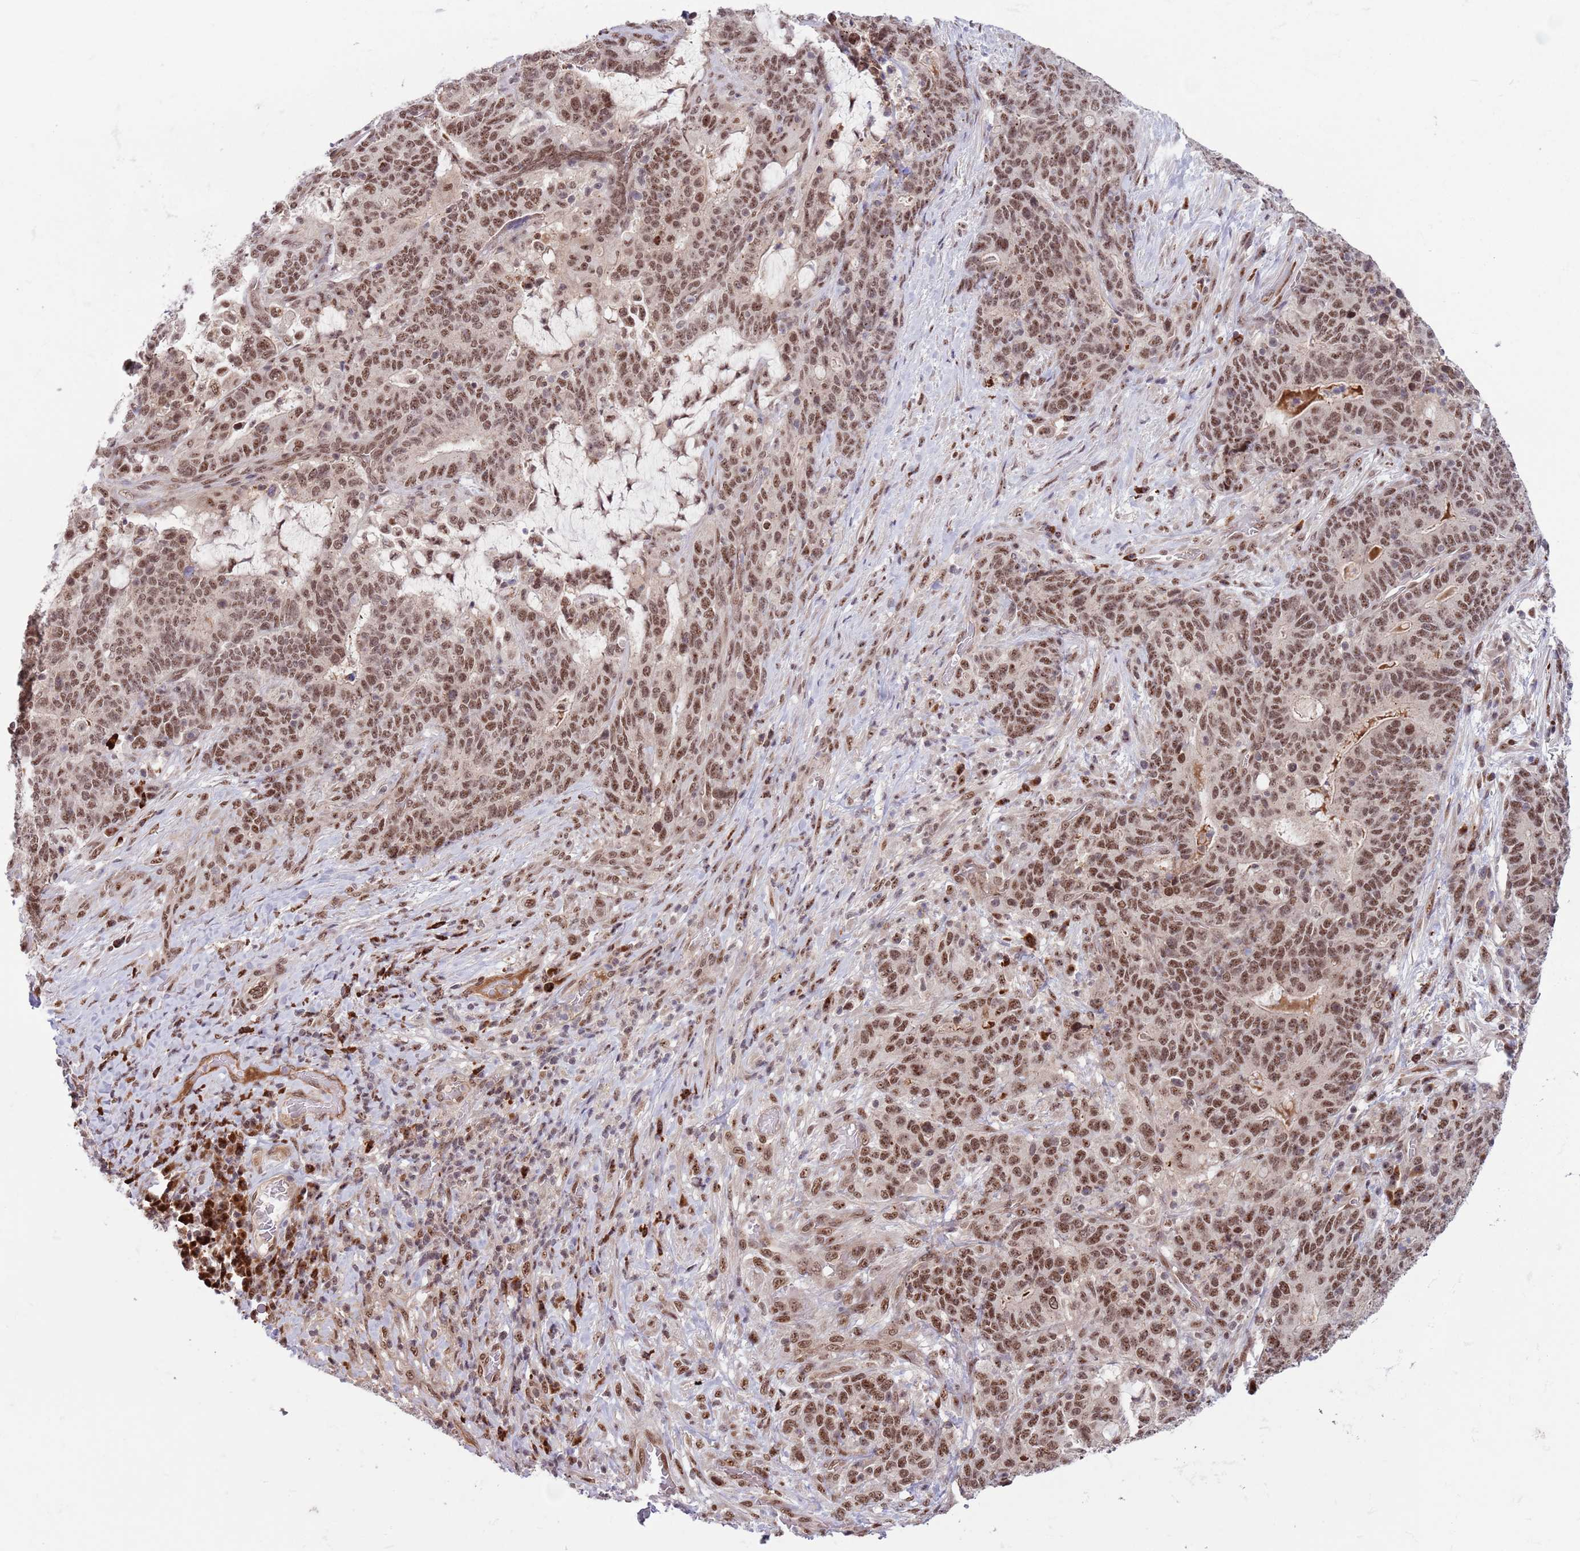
{"staining": {"intensity": "moderate", "quantity": ">75%", "location": "nuclear"}, "tissue": "stomach cancer", "cell_type": "Tumor cells", "image_type": "cancer", "snomed": [{"axis": "morphology", "description": "Normal tissue, NOS"}, {"axis": "morphology", "description": "Adenocarcinoma, NOS"}, {"axis": "topography", "description": "Stomach"}], "caption": "Protein analysis of adenocarcinoma (stomach) tissue demonstrates moderate nuclear positivity in approximately >75% of tumor cells.", "gene": "SIPA1L3", "patient": {"sex": "female", "age": 64}}